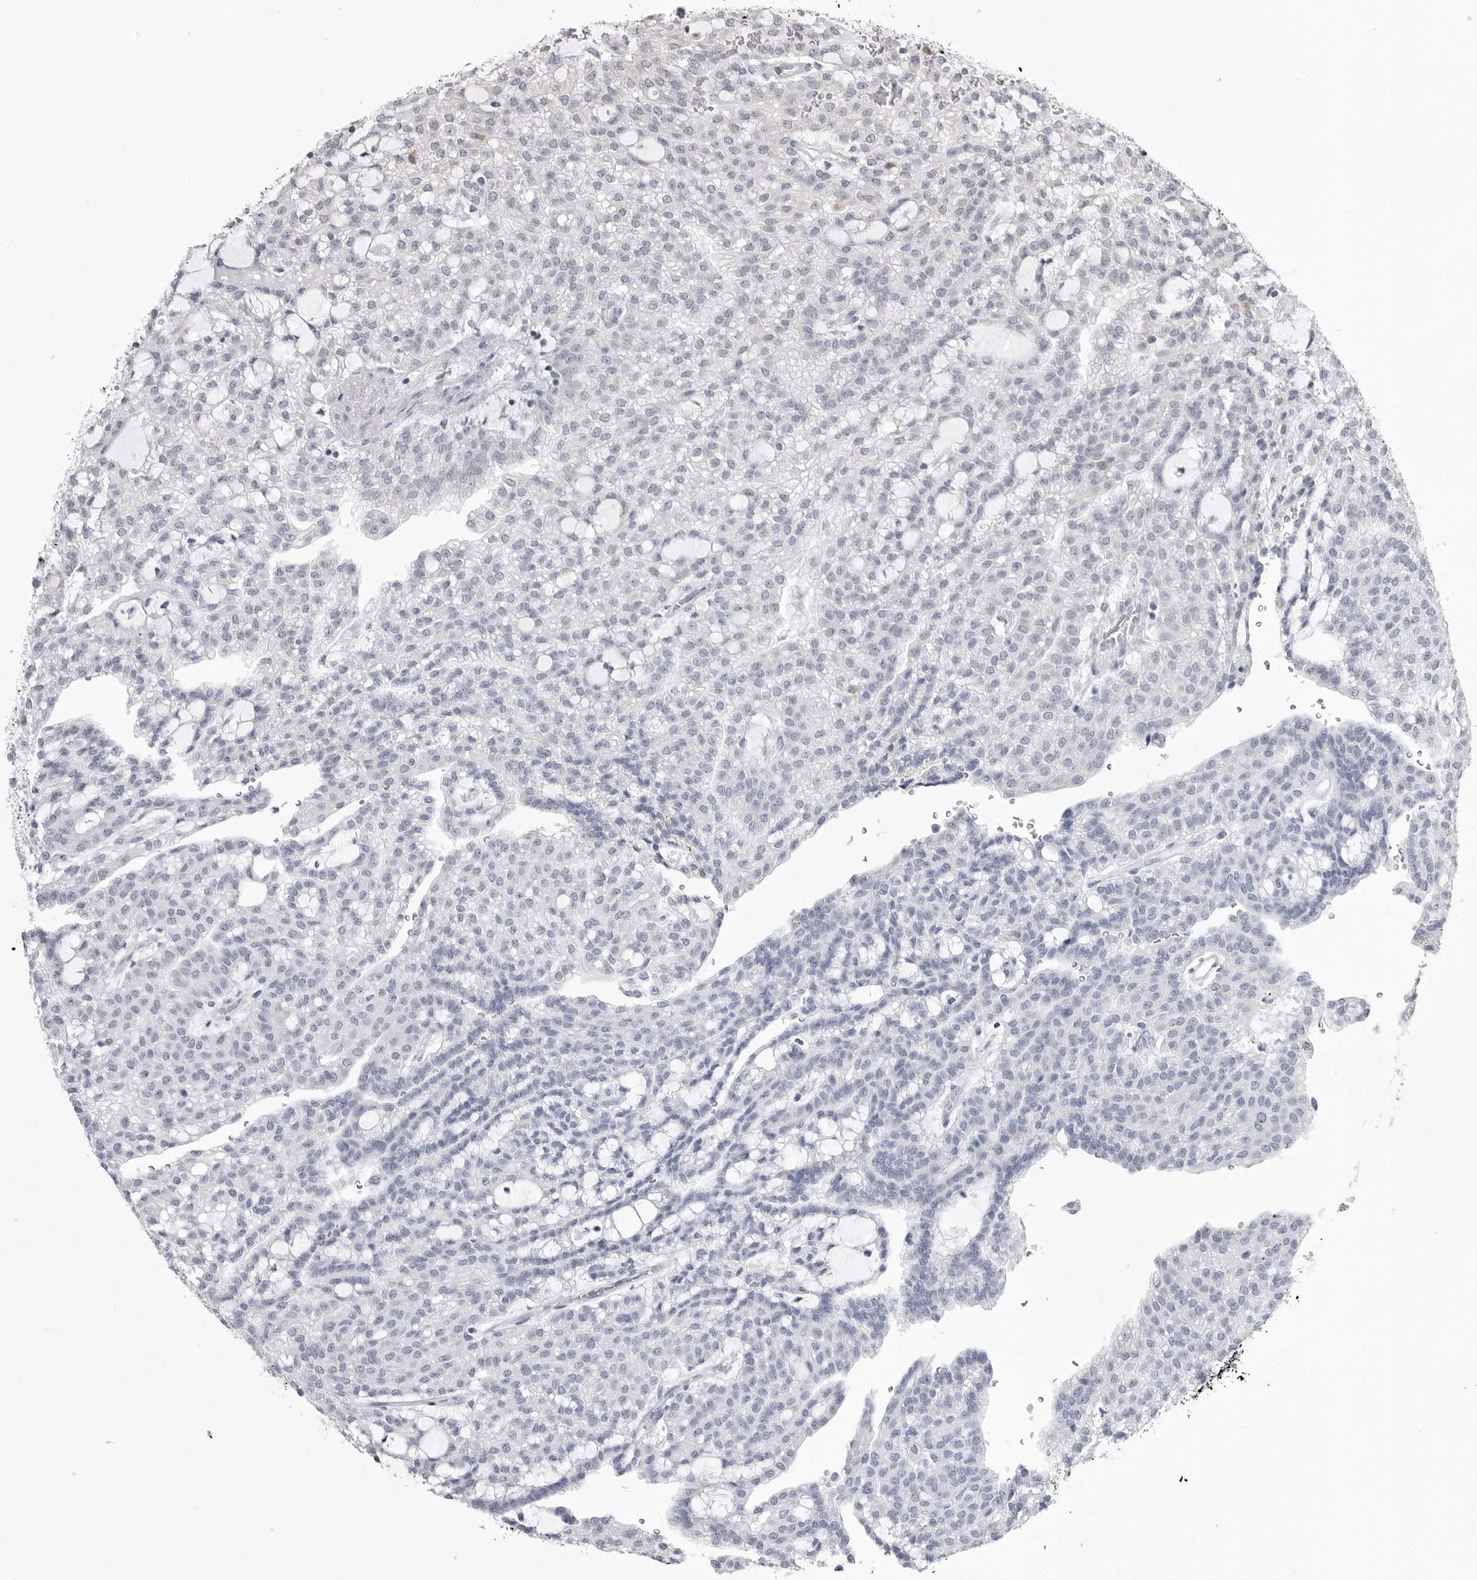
{"staining": {"intensity": "negative", "quantity": "none", "location": "none"}, "tissue": "renal cancer", "cell_type": "Tumor cells", "image_type": "cancer", "snomed": [{"axis": "morphology", "description": "Adenocarcinoma, NOS"}, {"axis": "topography", "description": "Kidney"}], "caption": "The histopathology image displays no staining of tumor cells in renal cancer.", "gene": "FH", "patient": {"sex": "male", "age": 63}}